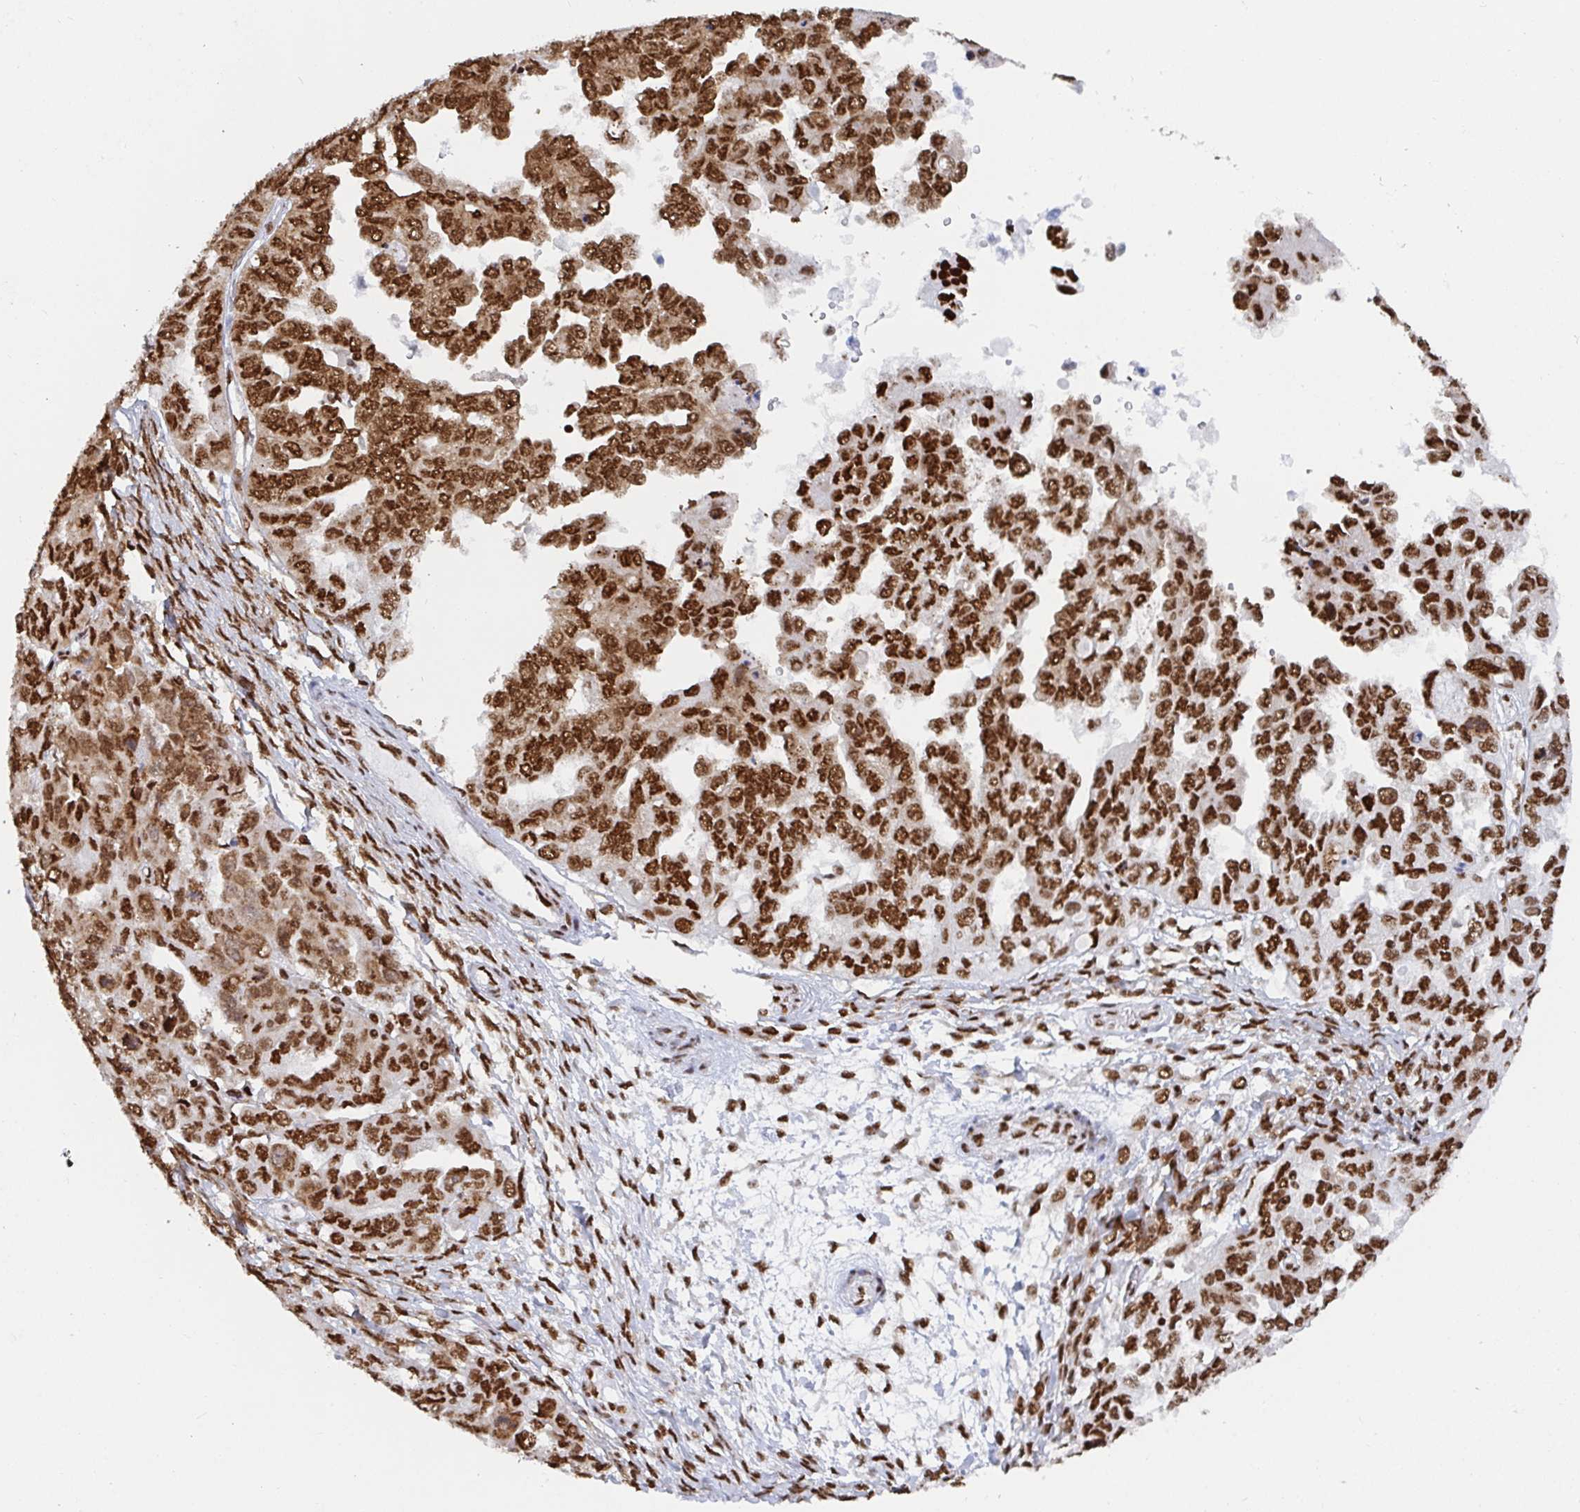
{"staining": {"intensity": "strong", "quantity": ">75%", "location": "nuclear"}, "tissue": "ovarian cancer", "cell_type": "Tumor cells", "image_type": "cancer", "snomed": [{"axis": "morphology", "description": "Cystadenocarcinoma, serous, NOS"}, {"axis": "topography", "description": "Ovary"}], "caption": "Ovarian serous cystadenocarcinoma stained with immunohistochemistry (IHC) displays strong nuclear staining in about >75% of tumor cells.", "gene": "EWSR1", "patient": {"sex": "female", "age": 53}}